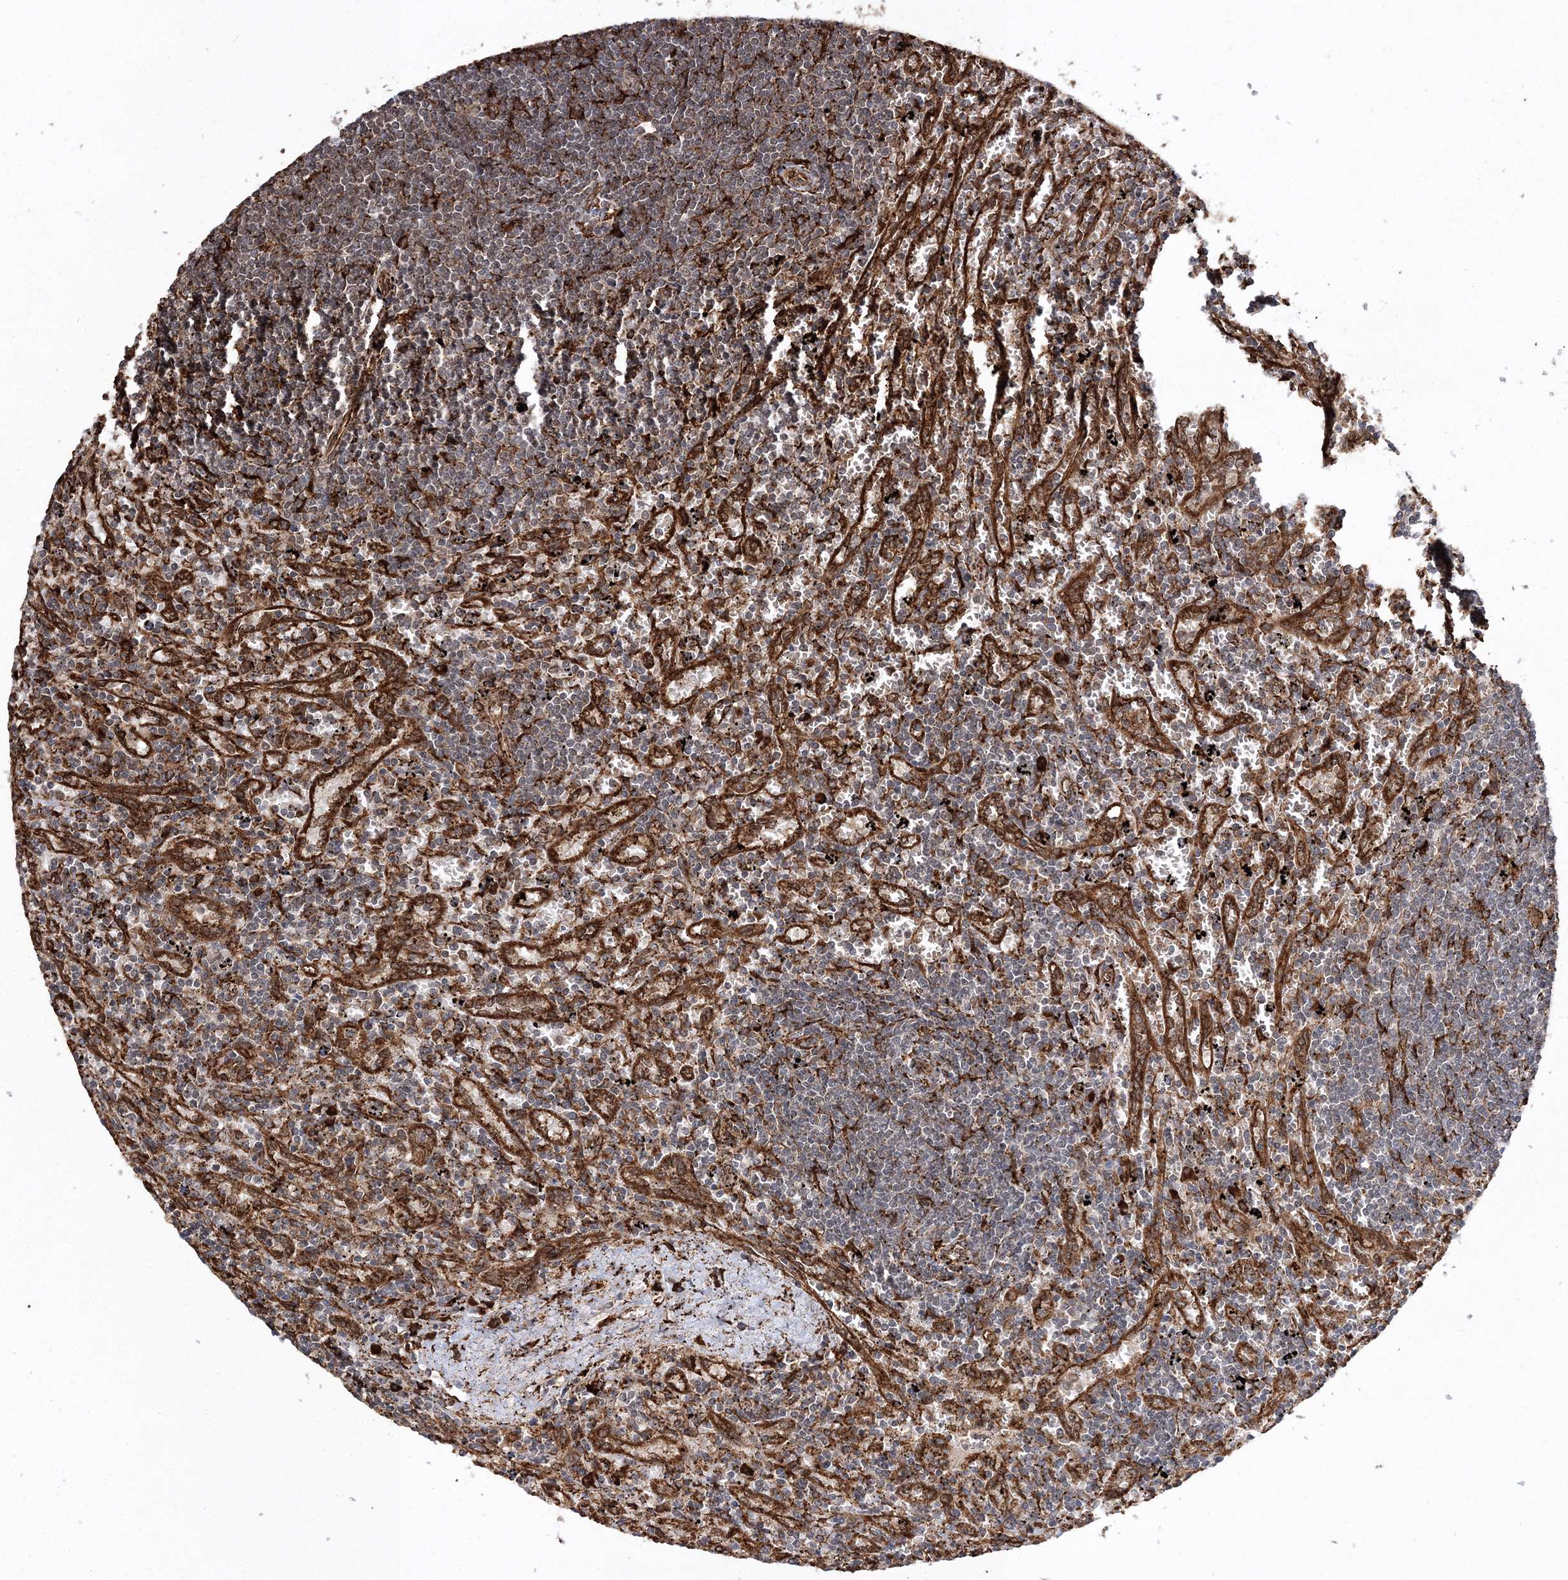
{"staining": {"intensity": "weak", "quantity": "25%-75%", "location": "cytoplasmic/membranous"}, "tissue": "lymphoma", "cell_type": "Tumor cells", "image_type": "cancer", "snomed": [{"axis": "morphology", "description": "Malignant lymphoma, non-Hodgkin's type, Low grade"}, {"axis": "topography", "description": "Spleen"}], "caption": "Weak cytoplasmic/membranous positivity is identified in about 25%-75% of tumor cells in lymphoma.", "gene": "SCRN3", "patient": {"sex": "male", "age": 76}}